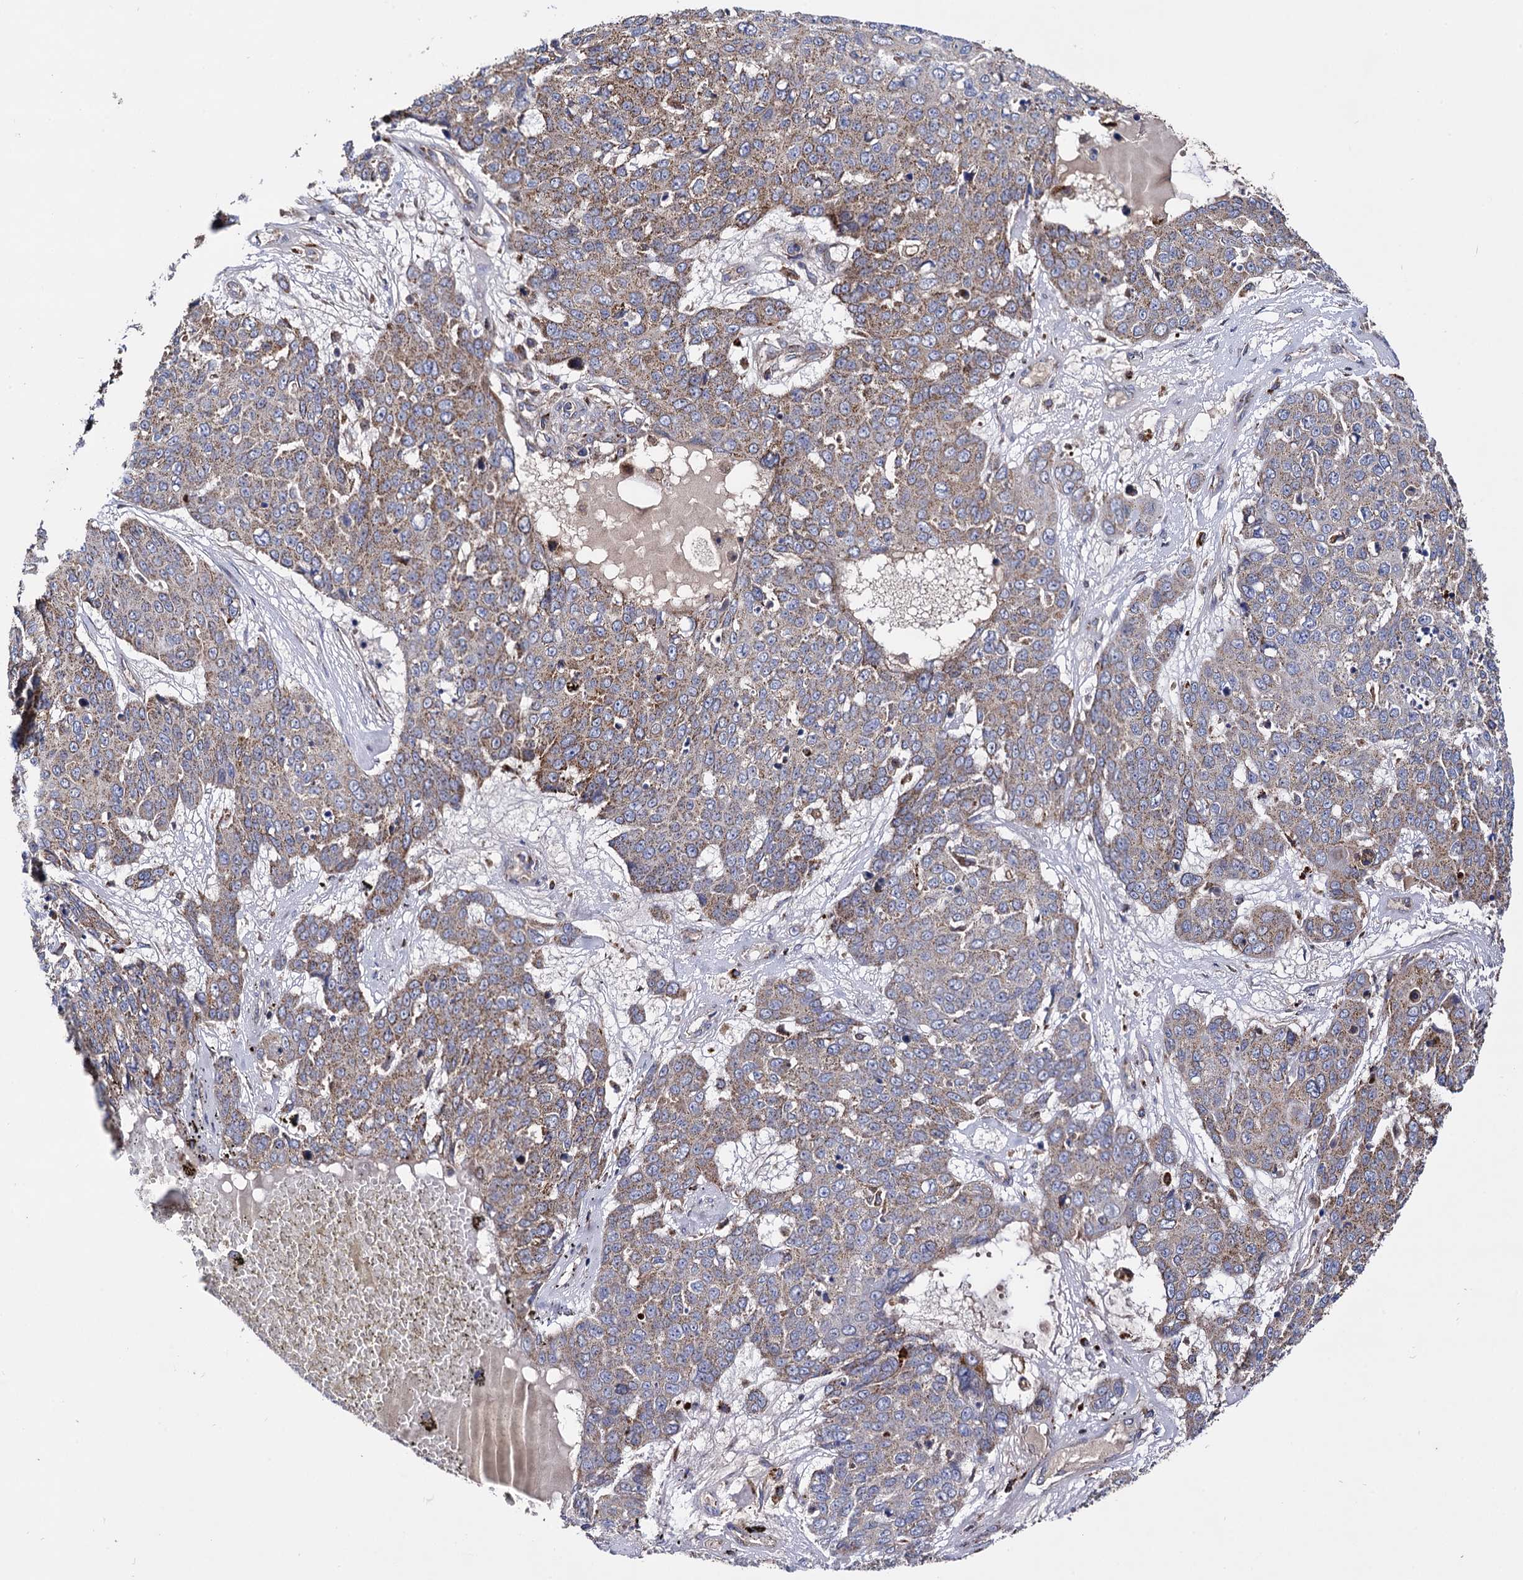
{"staining": {"intensity": "moderate", "quantity": ">75%", "location": "cytoplasmic/membranous"}, "tissue": "skin cancer", "cell_type": "Tumor cells", "image_type": "cancer", "snomed": [{"axis": "morphology", "description": "Squamous cell carcinoma, NOS"}, {"axis": "topography", "description": "Skin"}], "caption": "Protein expression analysis of skin squamous cell carcinoma exhibits moderate cytoplasmic/membranous expression in about >75% of tumor cells.", "gene": "IQCH", "patient": {"sex": "male", "age": 71}}